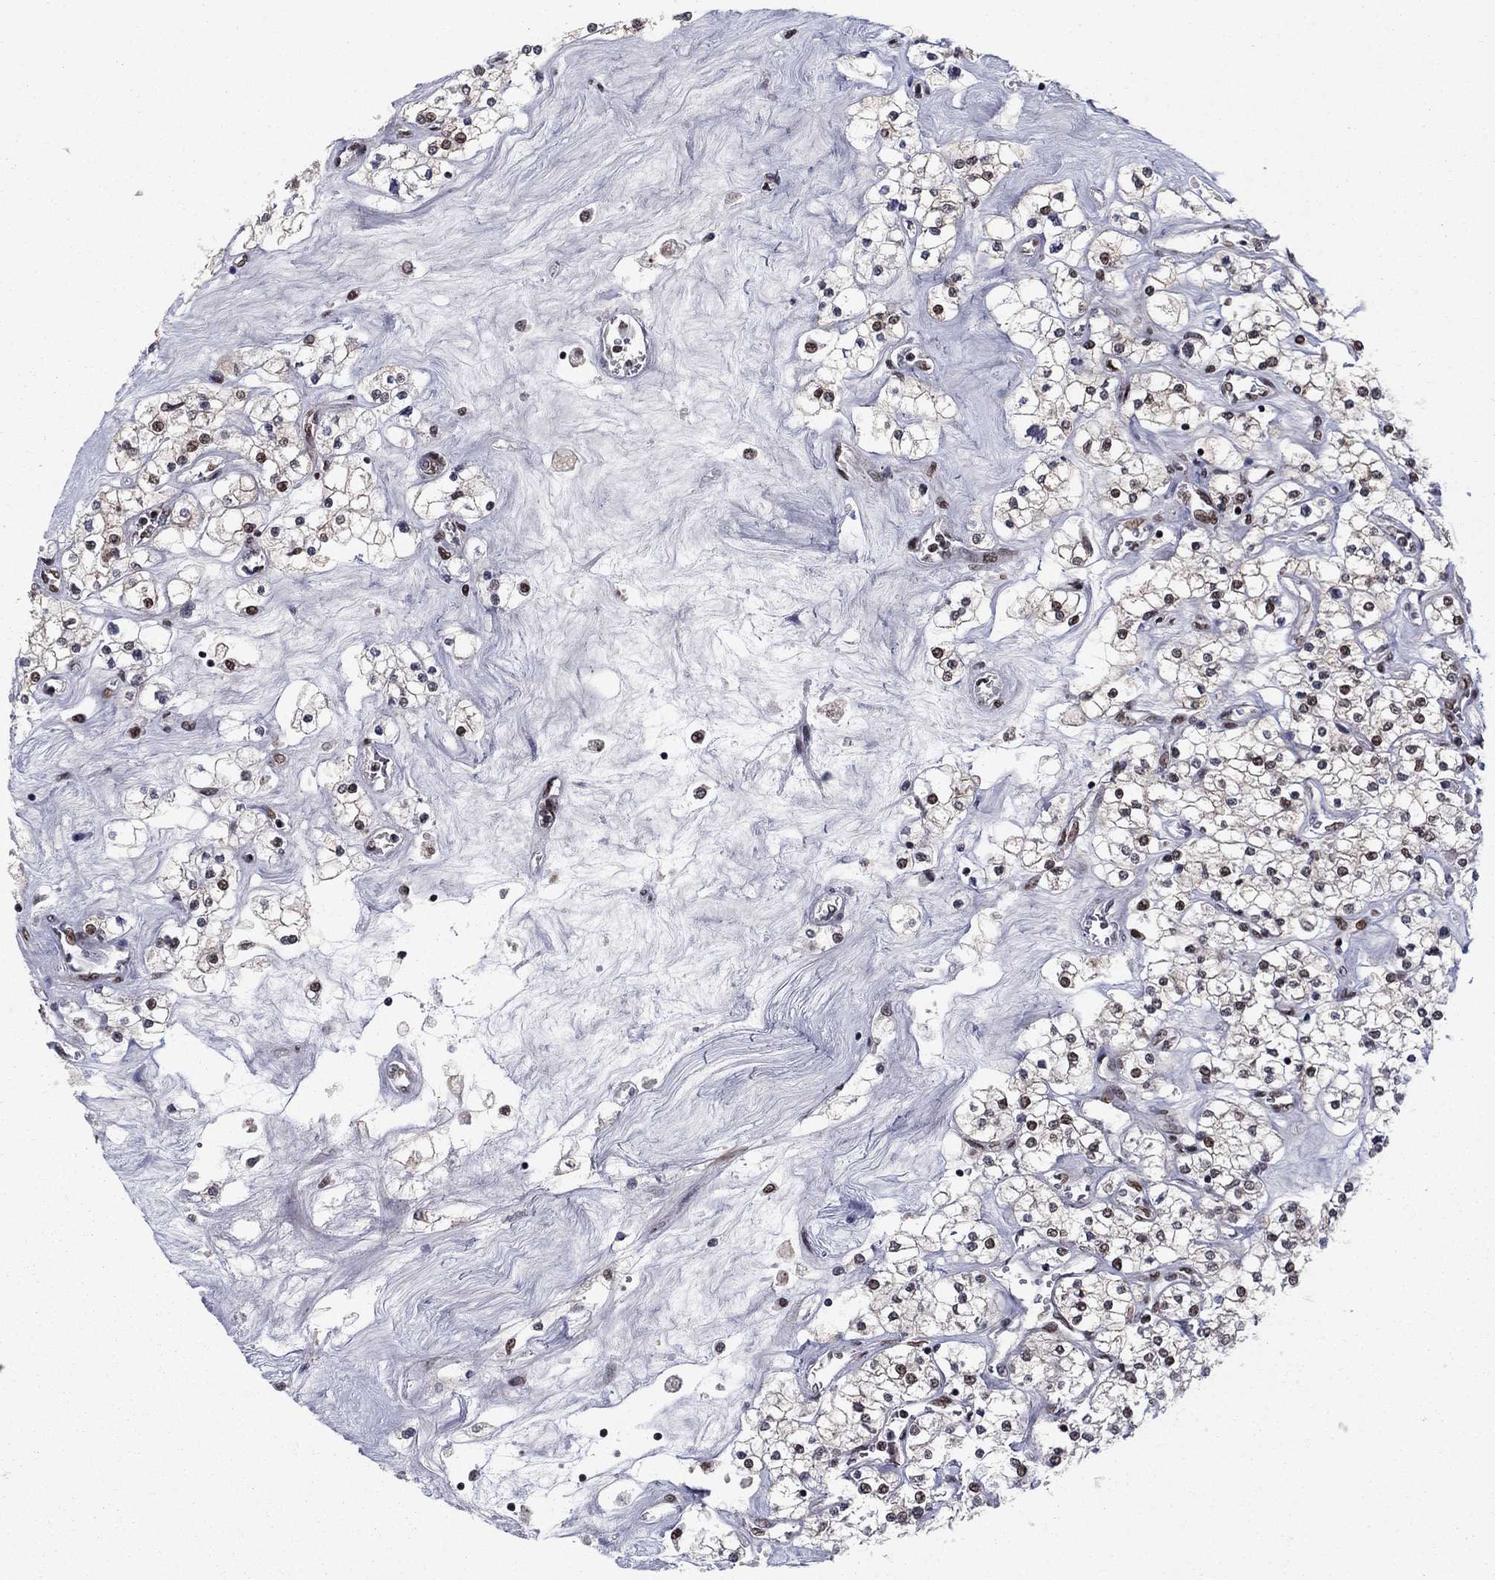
{"staining": {"intensity": "moderate", "quantity": "<25%", "location": "nuclear"}, "tissue": "renal cancer", "cell_type": "Tumor cells", "image_type": "cancer", "snomed": [{"axis": "morphology", "description": "Adenocarcinoma, NOS"}, {"axis": "topography", "description": "Kidney"}], "caption": "Human renal adenocarcinoma stained with a protein marker reveals moderate staining in tumor cells.", "gene": "USP54", "patient": {"sex": "male", "age": 80}}